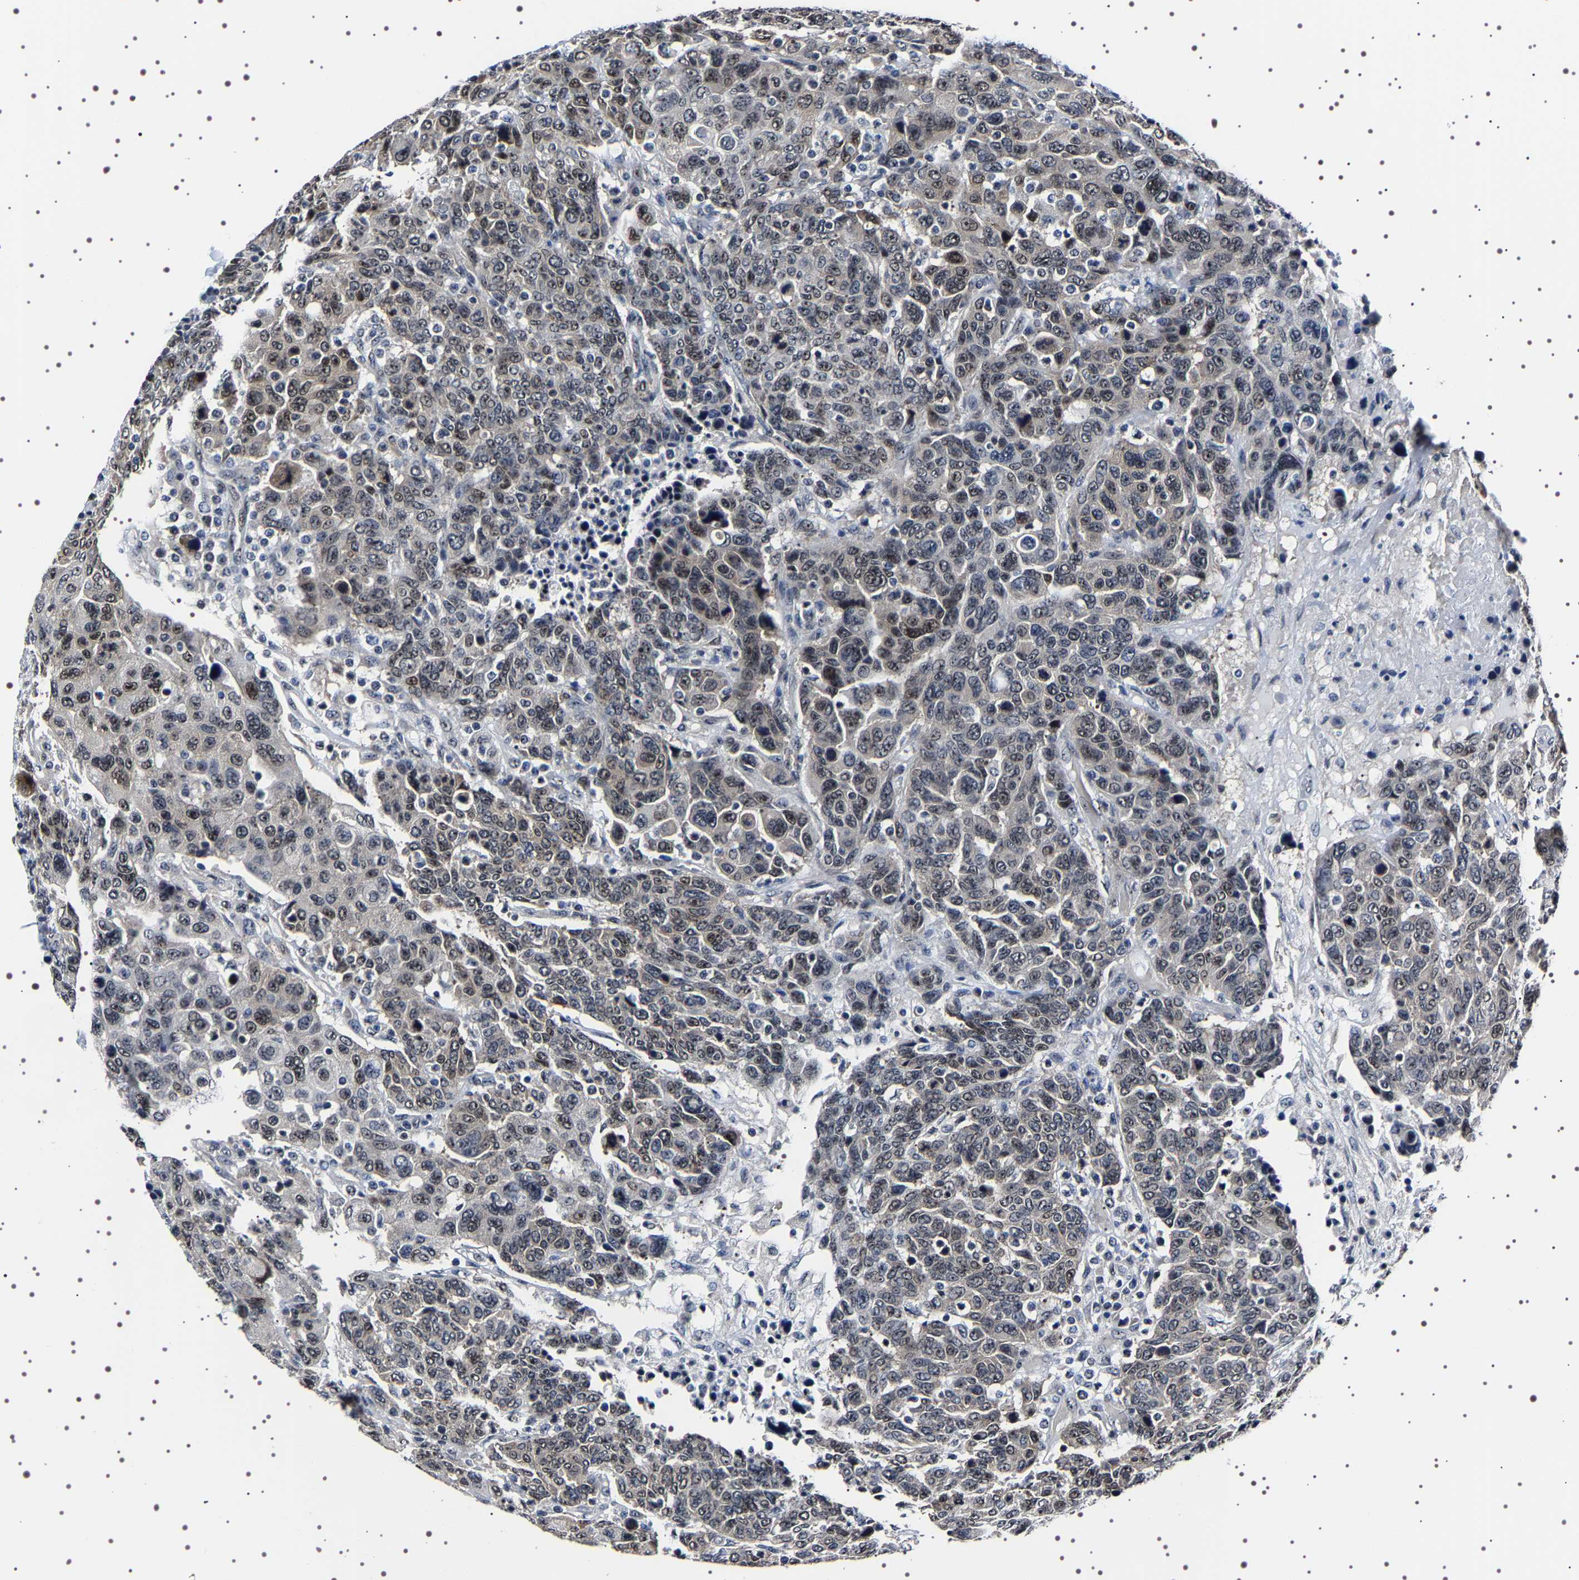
{"staining": {"intensity": "moderate", "quantity": "25%-75%", "location": "nuclear"}, "tissue": "breast cancer", "cell_type": "Tumor cells", "image_type": "cancer", "snomed": [{"axis": "morphology", "description": "Duct carcinoma"}, {"axis": "topography", "description": "Breast"}], "caption": "High-magnification brightfield microscopy of breast cancer (invasive ductal carcinoma) stained with DAB (3,3'-diaminobenzidine) (brown) and counterstained with hematoxylin (blue). tumor cells exhibit moderate nuclear positivity is appreciated in approximately25%-75% of cells. (Stains: DAB in brown, nuclei in blue, Microscopy: brightfield microscopy at high magnification).", "gene": "GNL3", "patient": {"sex": "female", "age": 37}}